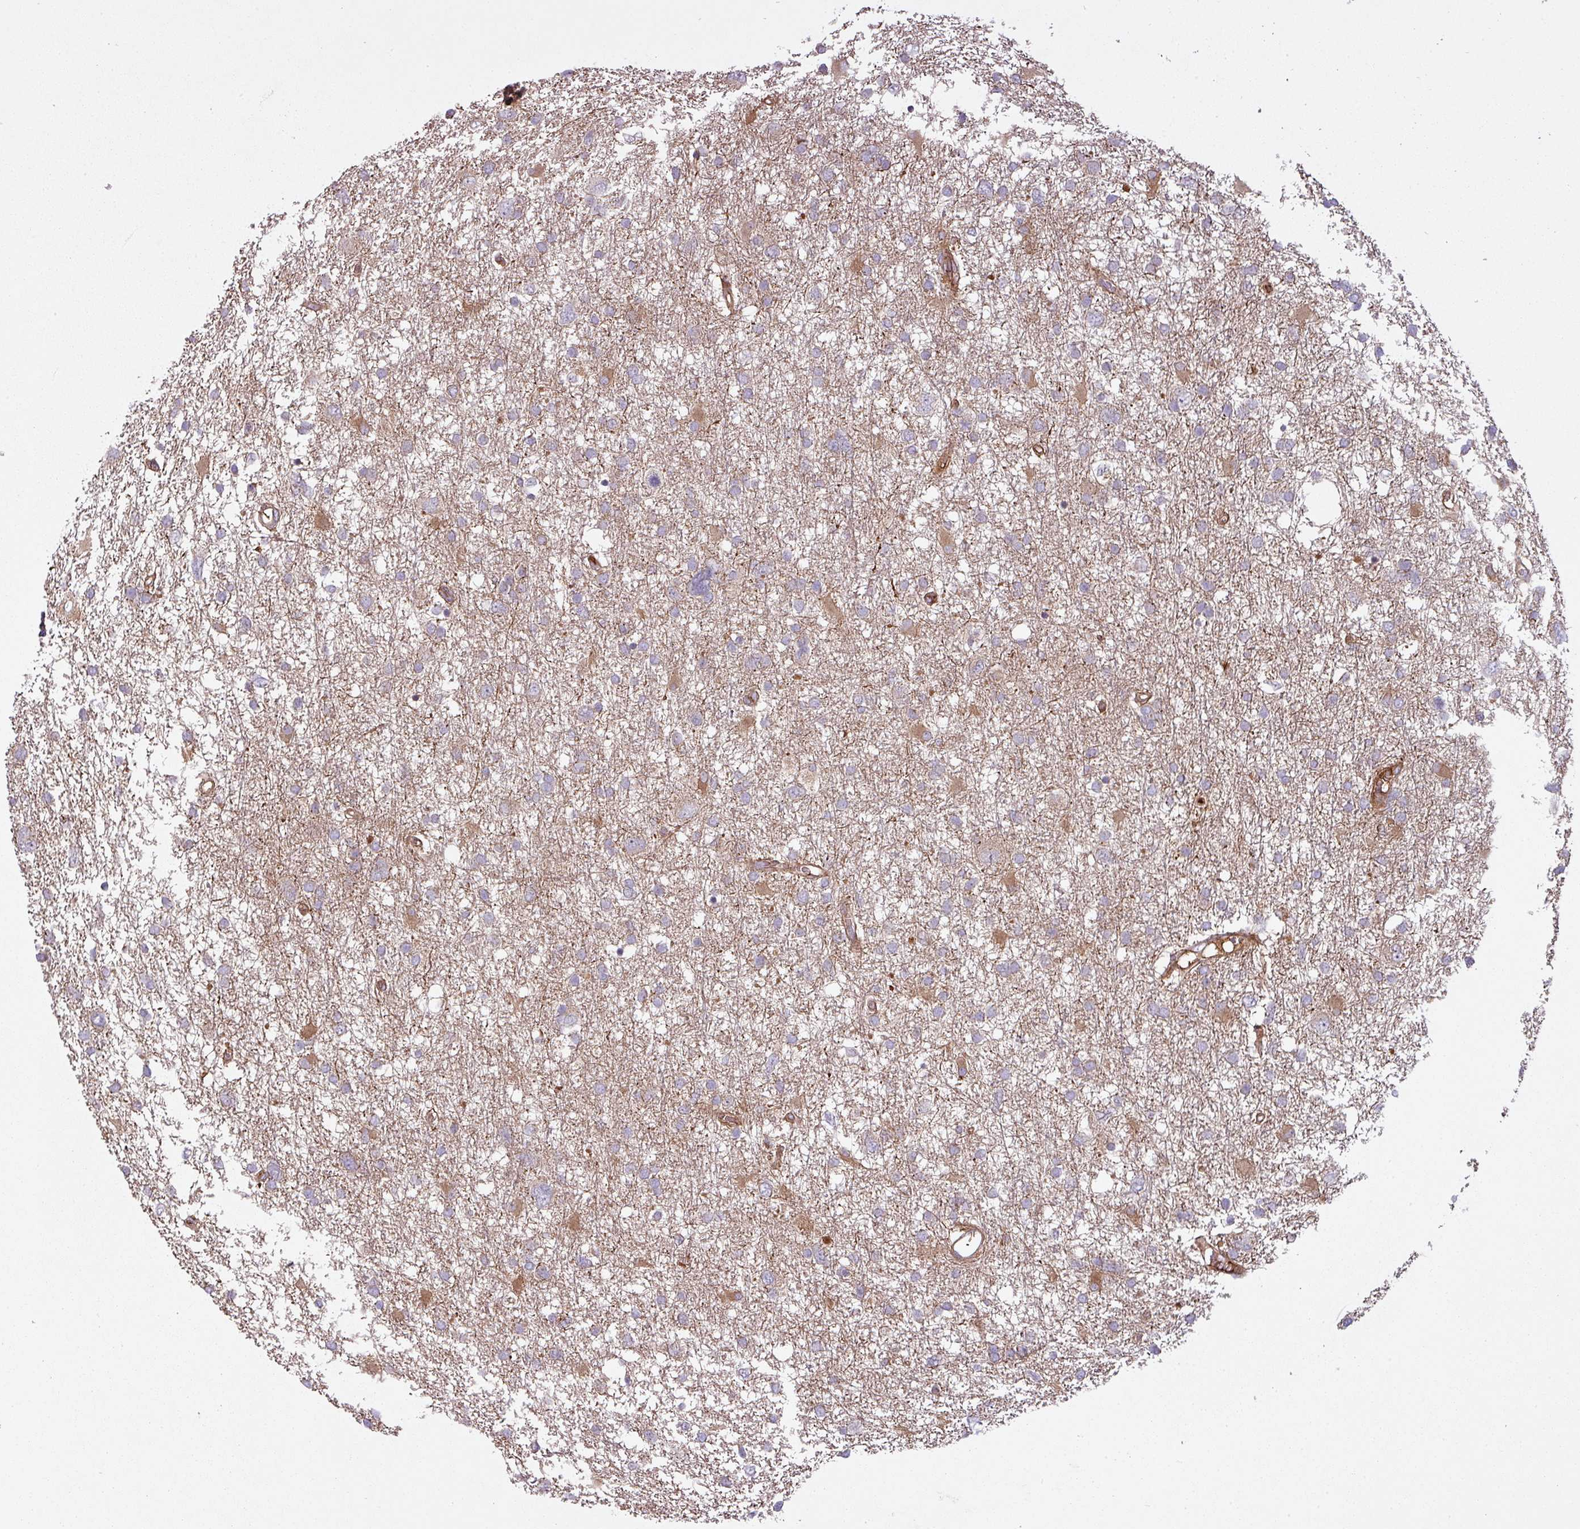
{"staining": {"intensity": "moderate", "quantity": "<25%", "location": "cytoplasmic/membranous"}, "tissue": "glioma", "cell_type": "Tumor cells", "image_type": "cancer", "snomed": [{"axis": "morphology", "description": "Glioma, malignant, High grade"}, {"axis": "topography", "description": "Brain"}], "caption": "Moderate cytoplasmic/membranous expression is present in approximately <25% of tumor cells in malignant glioma (high-grade). (DAB (3,3'-diaminobenzidine) = brown stain, brightfield microscopy at high magnification).", "gene": "SNRNP25", "patient": {"sex": "male", "age": 61}}